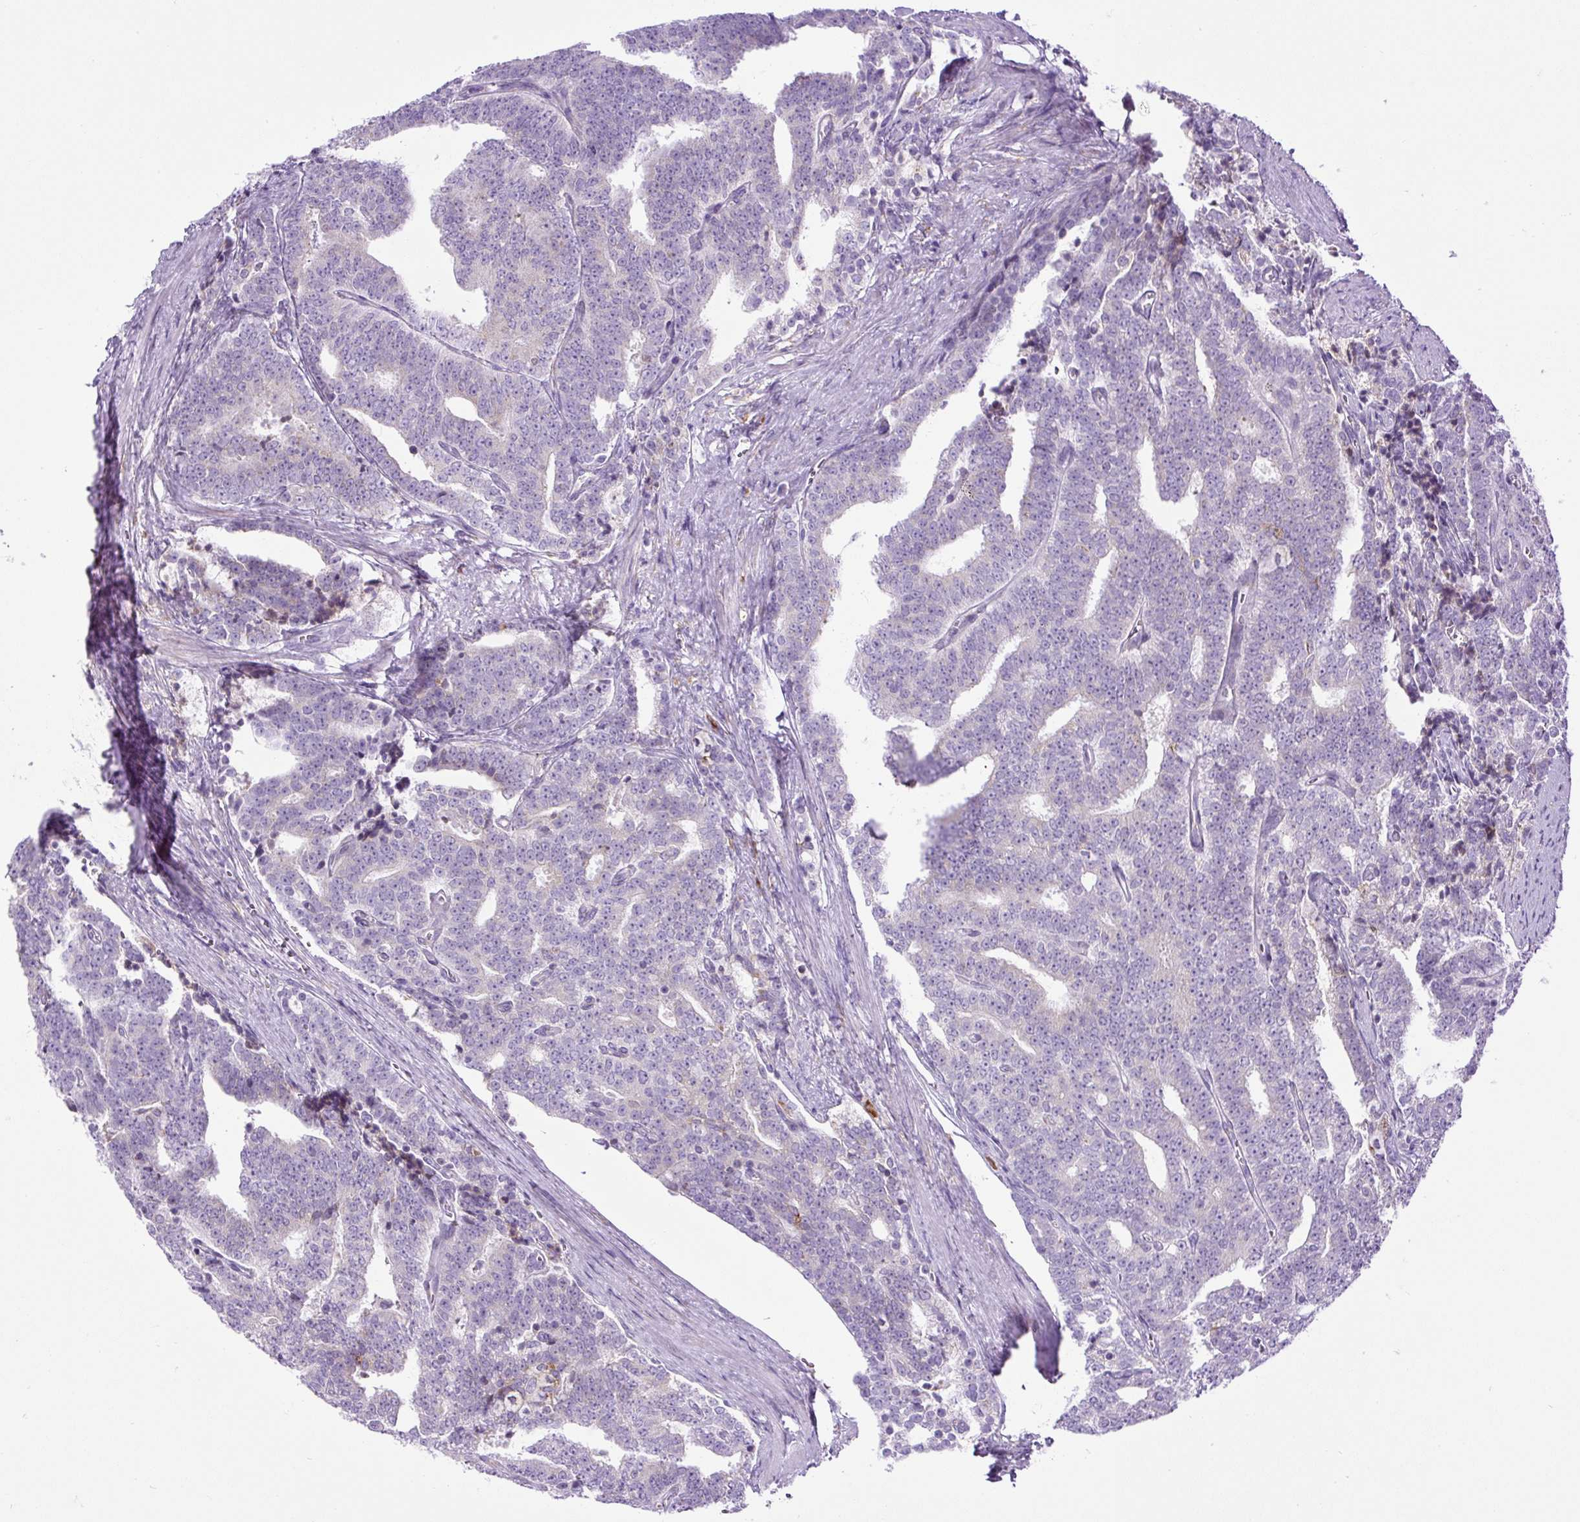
{"staining": {"intensity": "negative", "quantity": "none", "location": "none"}, "tissue": "prostate cancer", "cell_type": "Tumor cells", "image_type": "cancer", "snomed": [{"axis": "morphology", "description": "Adenocarcinoma, High grade"}, {"axis": "topography", "description": "Prostate and seminal vesicle, NOS"}], "caption": "This micrograph is of prostate high-grade adenocarcinoma stained with immunohistochemistry (IHC) to label a protein in brown with the nuclei are counter-stained blue. There is no expression in tumor cells.", "gene": "DDOST", "patient": {"sex": "male", "age": 67}}